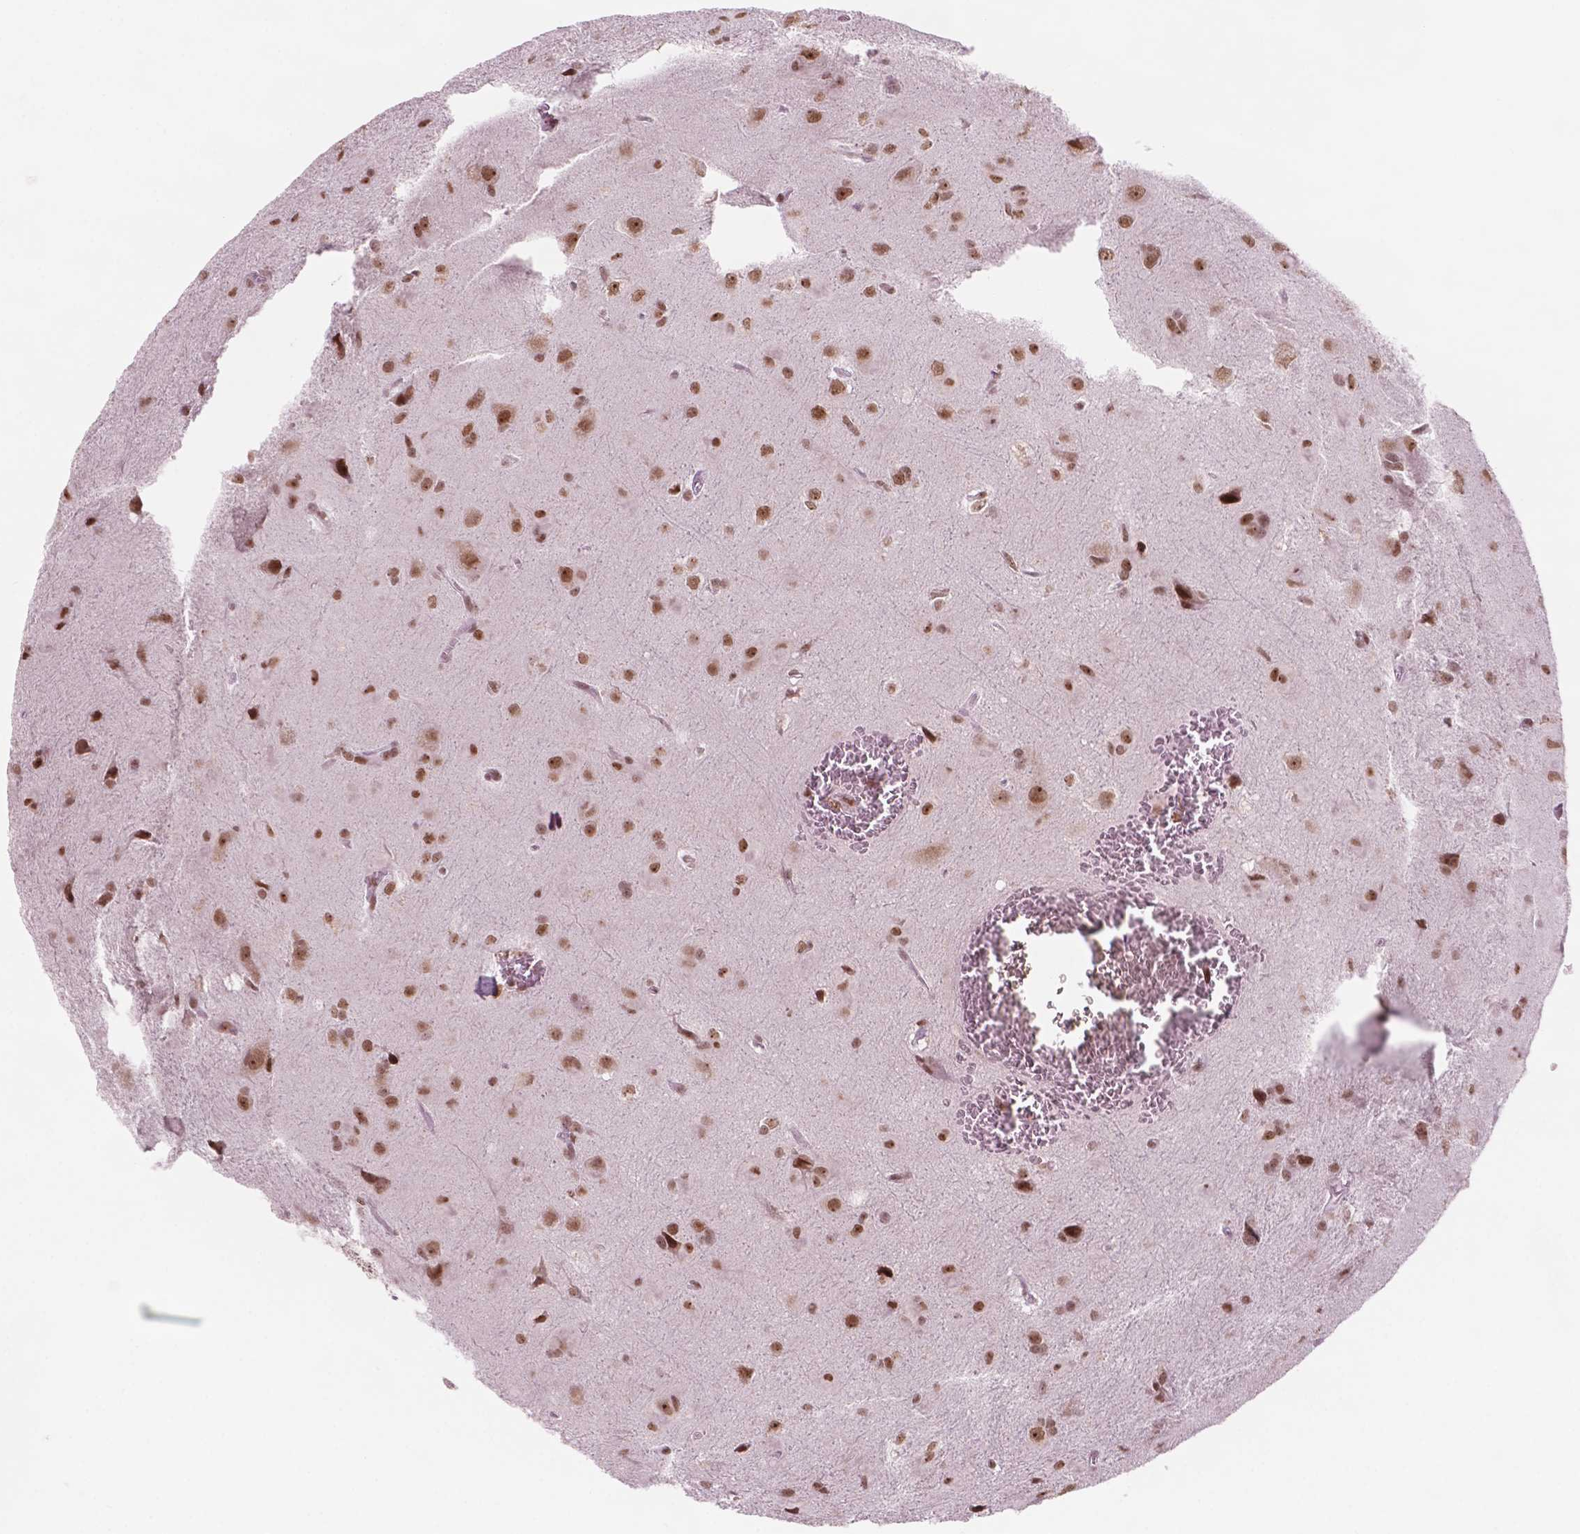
{"staining": {"intensity": "moderate", "quantity": ">75%", "location": "nuclear"}, "tissue": "glioma", "cell_type": "Tumor cells", "image_type": "cancer", "snomed": [{"axis": "morphology", "description": "Glioma, malignant, Low grade"}, {"axis": "topography", "description": "Brain"}], "caption": "A high-resolution photomicrograph shows immunohistochemistry (IHC) staining of malignant glioma (low-grade), which shows moderate nuclear positivity in approximately >75% of tumor cells.", "gene": "POLR2E", "patient": {"sex": "male", "age": 58}}